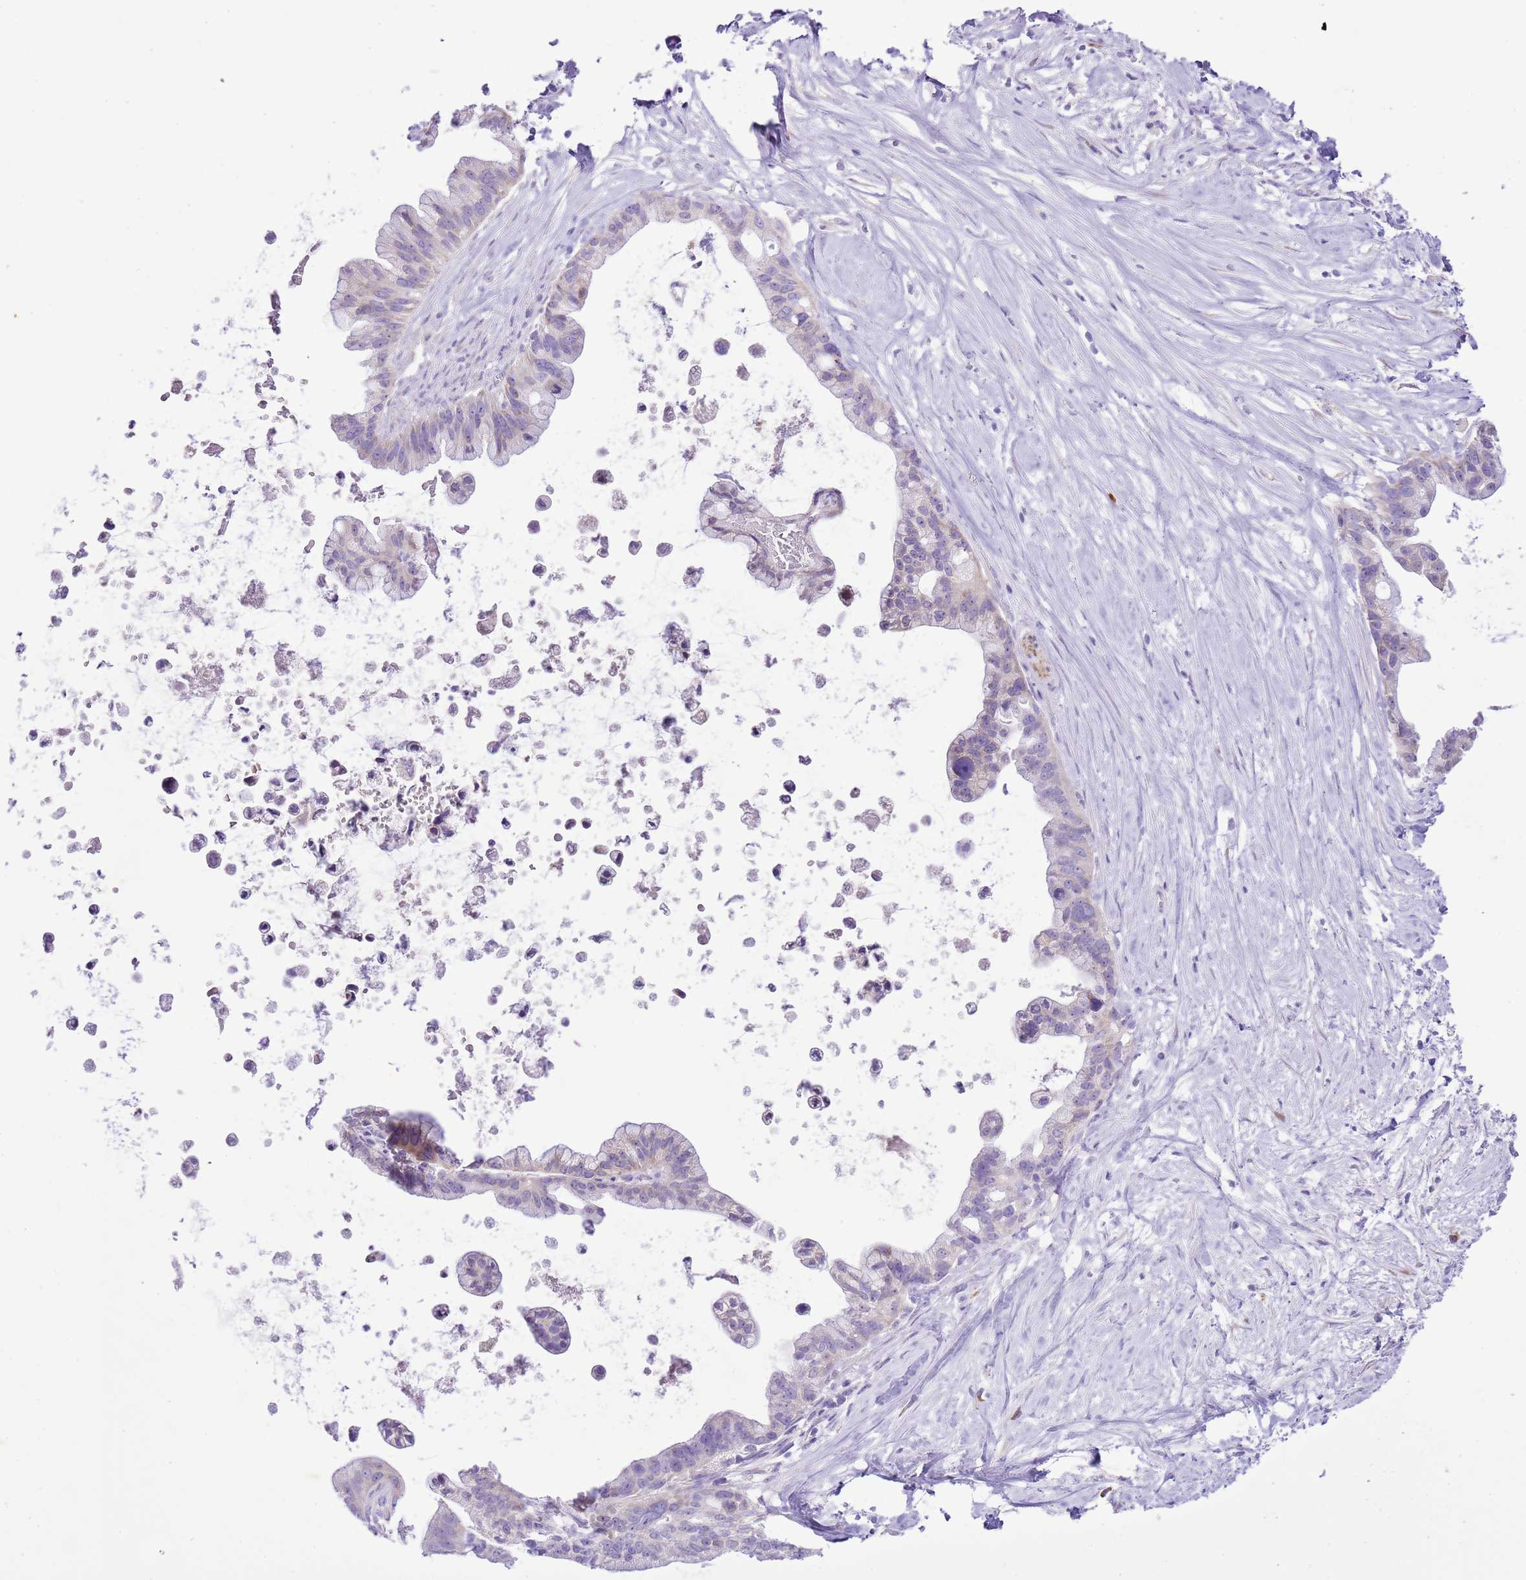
{"staining": {"intensity": "negative", "quantity": "none", "location": "none"}, "tissue": "pancreatic cancer", "cell_type": "Tumor cells", "image_type": "cancer", "snomed": [{"axis": "morphology", "description": "Adenocarcinoma, NOS"}, {"axis": "topography", "description": "Pancreas"}], "caption": "DAB (3,3'-diaminobenzidine) immunohistochemical staining of pancreatic cancer (adenocarcinoma) displays no significant positivity in tumor cells.", "gene": "AAR2", "patient": {"sex": "female", "age": 83}}